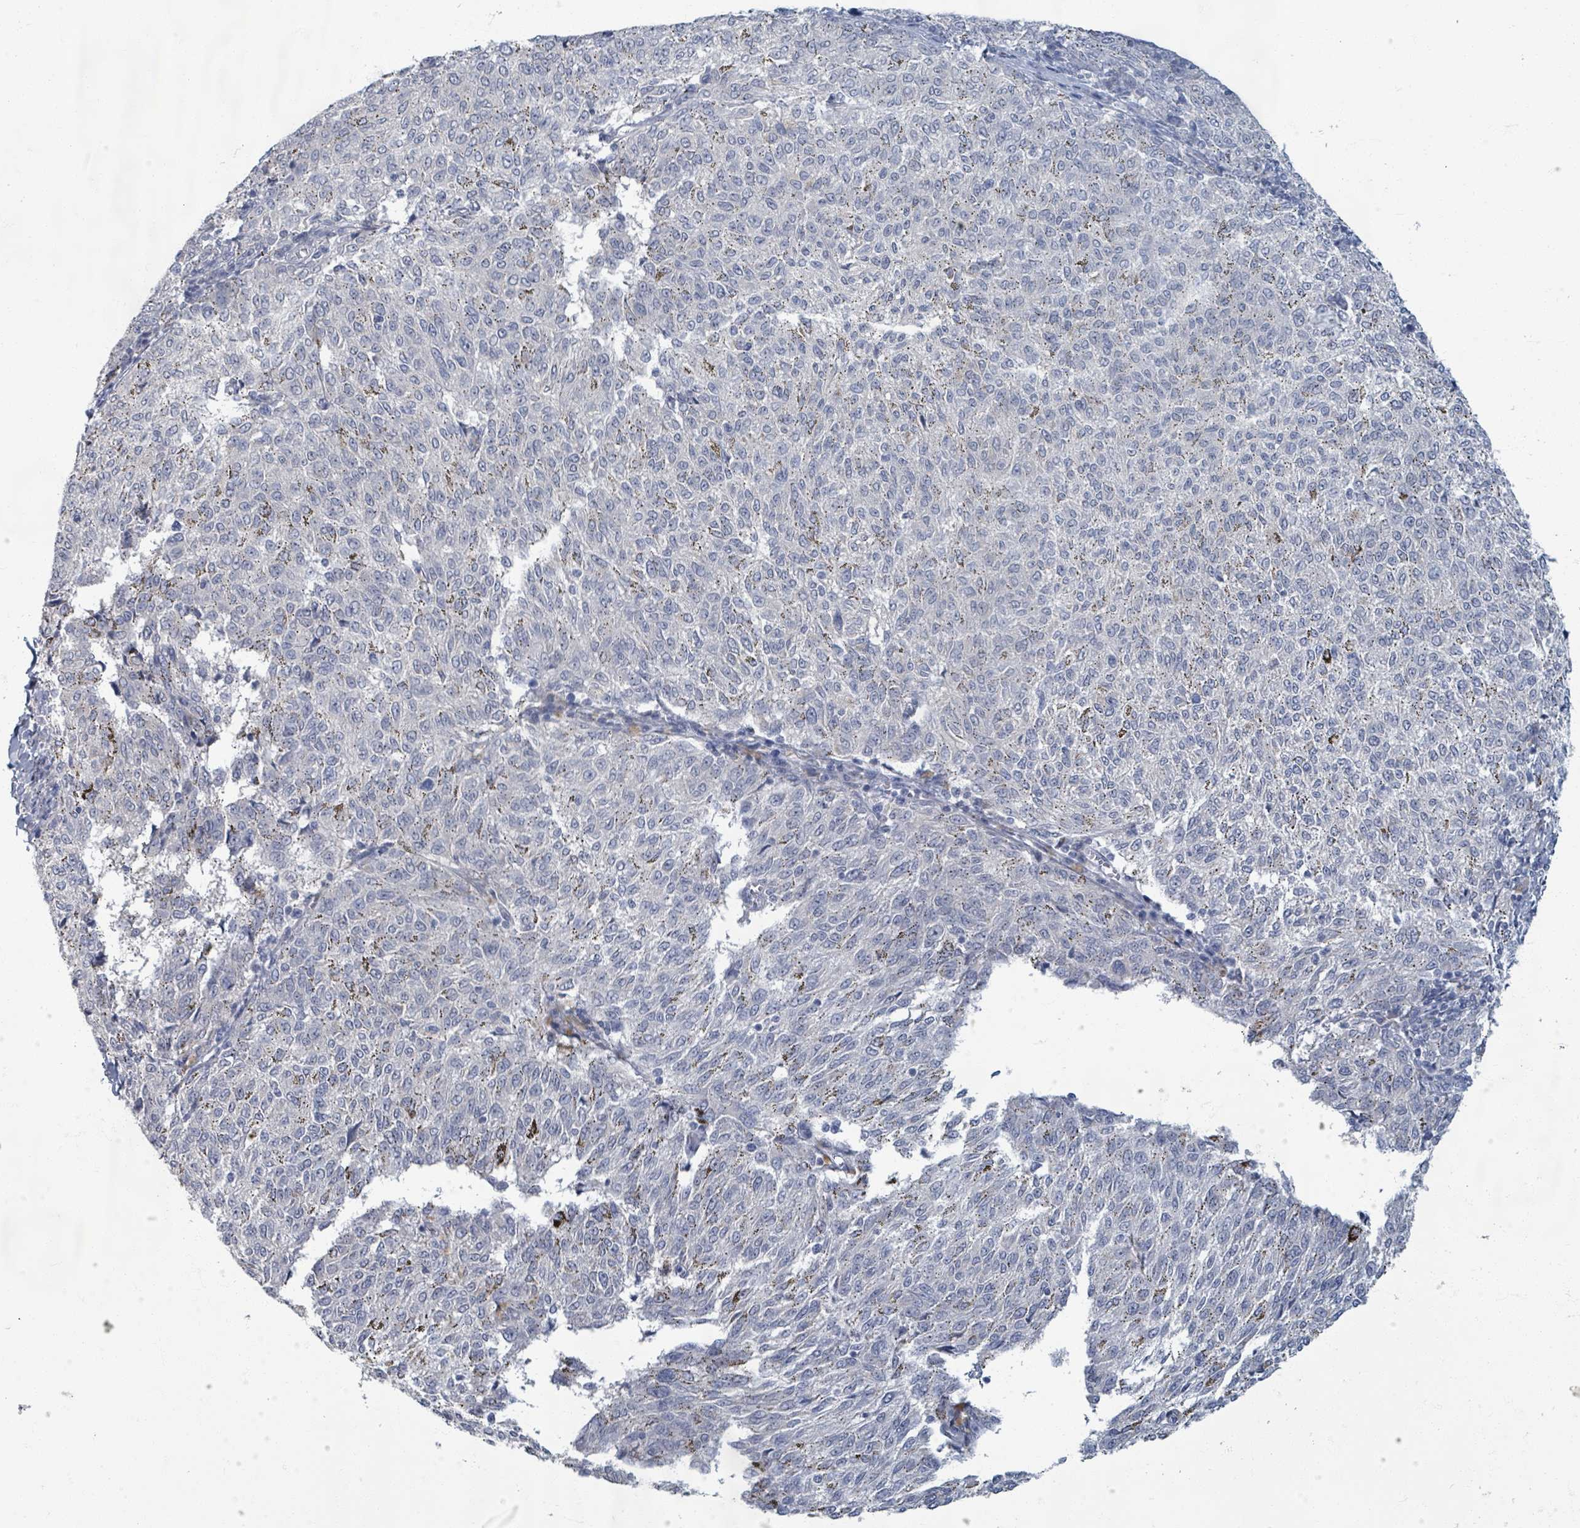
{"staining": {"intensity": "negative", "quantity": "none", "location": "none"}, "tissue": "melanoma", "cell_type": "Tumor cells", "image_type": "cancer", "snomed": [{"axis": "morphology", "description": "Malignant melanoma, NOS"}, {"axis": "topography", "description": "Skin"}], "caption": "Tumor cells are negative for protein expression in human malignant melanoma.", "gene": "WNT11", "patient": {"sex": "female", "age": 72}}